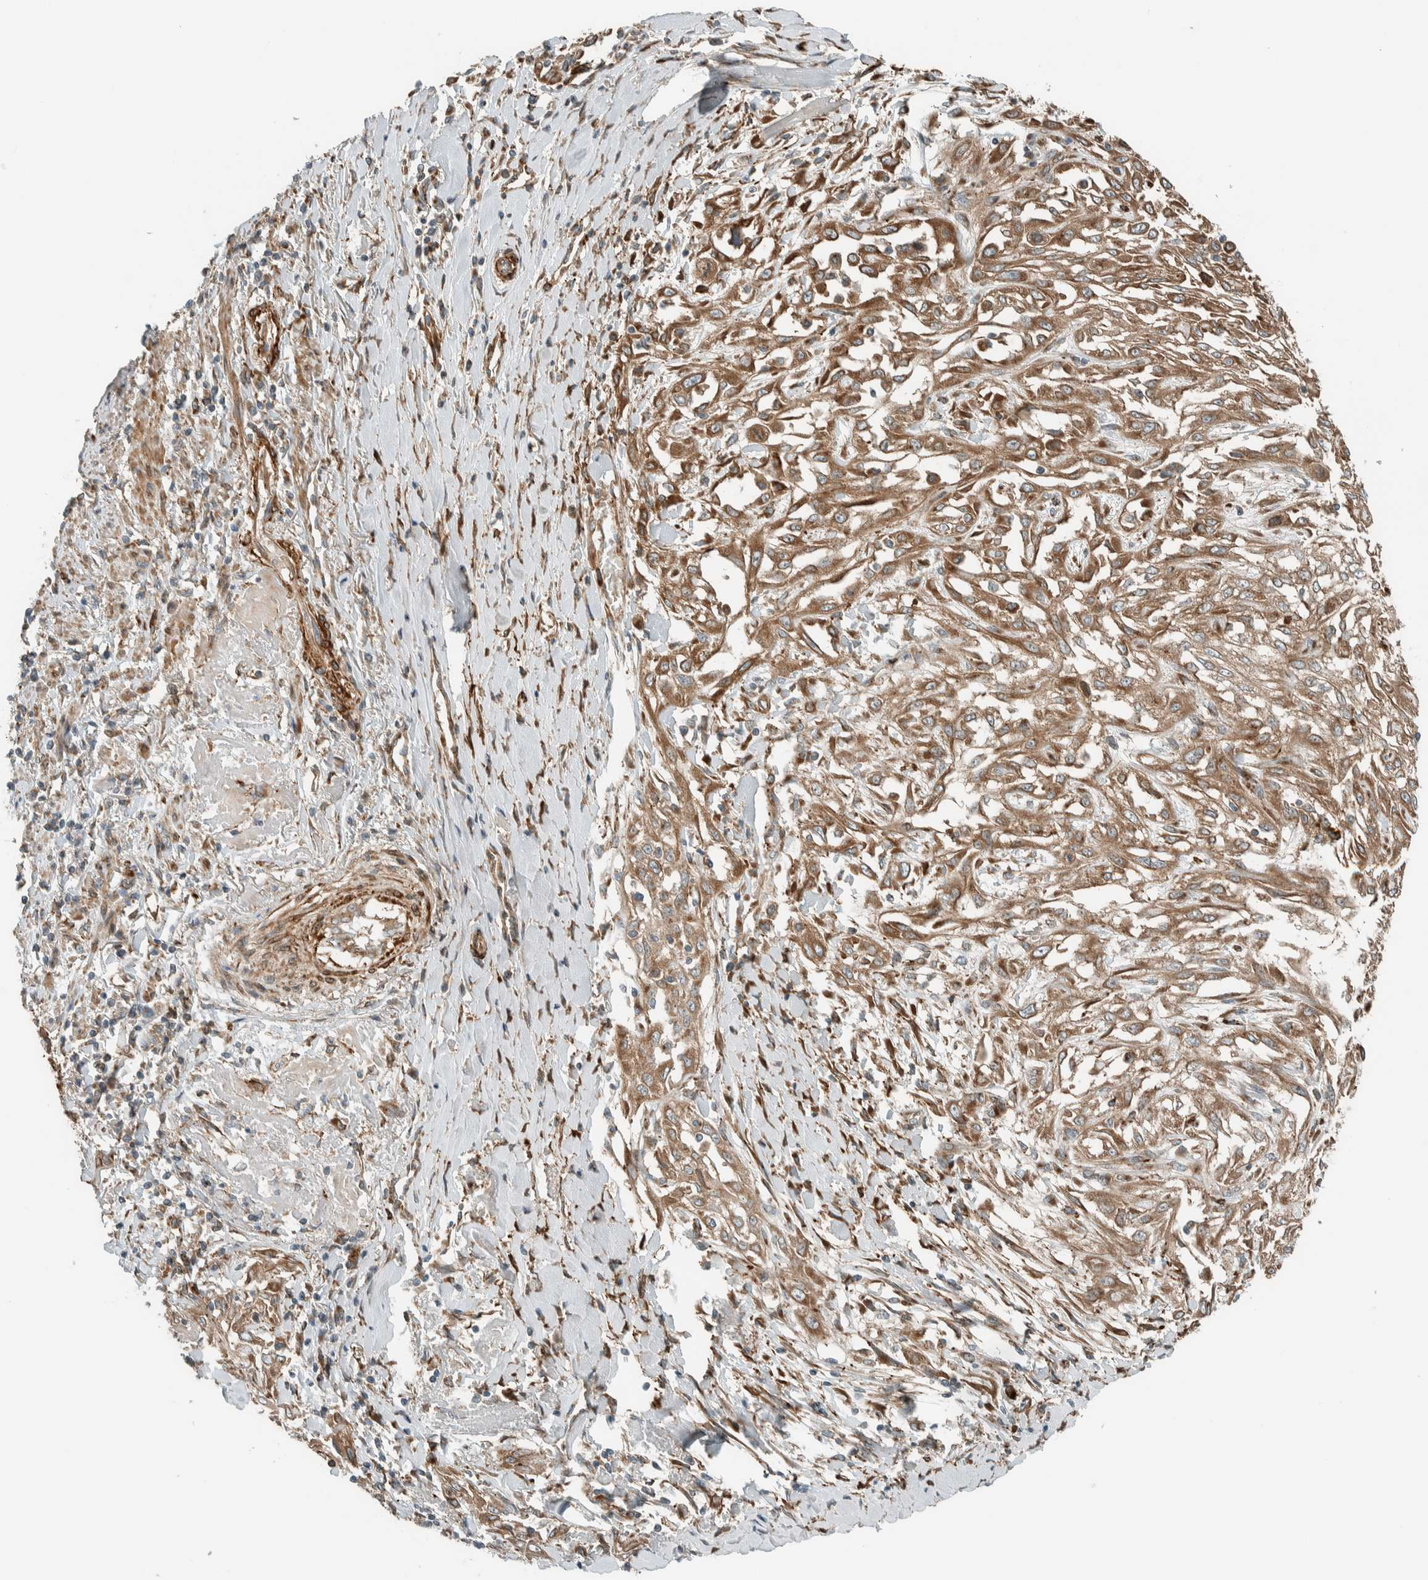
{"staining": {"intensity": "moderate", "quantity": ">75%", "location": "cytoplasmic/membranous"}, "tissue": "skin cancer", "cell_type": "Tumor cells", "image_type": "cancer", "snomed": [{"axis": "morphology", "description": "Squamous cell carcinoma, NOS"}, {"axis": "morphology", "description": "Squamous cell carcinoma, metastatic, NOS"}, {"axis": "topography", "description": "Skin"}, {"axis": "topography", "description": "Lymph node"}], "caption": "Immunohistochemistry micrograph of neoplastic tissue: human skin squamous cell carcinoma stained using immunohistochemistry reveals medium levels of moderate protein expression localized specifically in the cytoplasmic/membranous of tumor cells, appearing as a cytoplasmic/membranous brown color.", "gene": "EXOC7", "patient": {"sex": "male", "age": 75}}